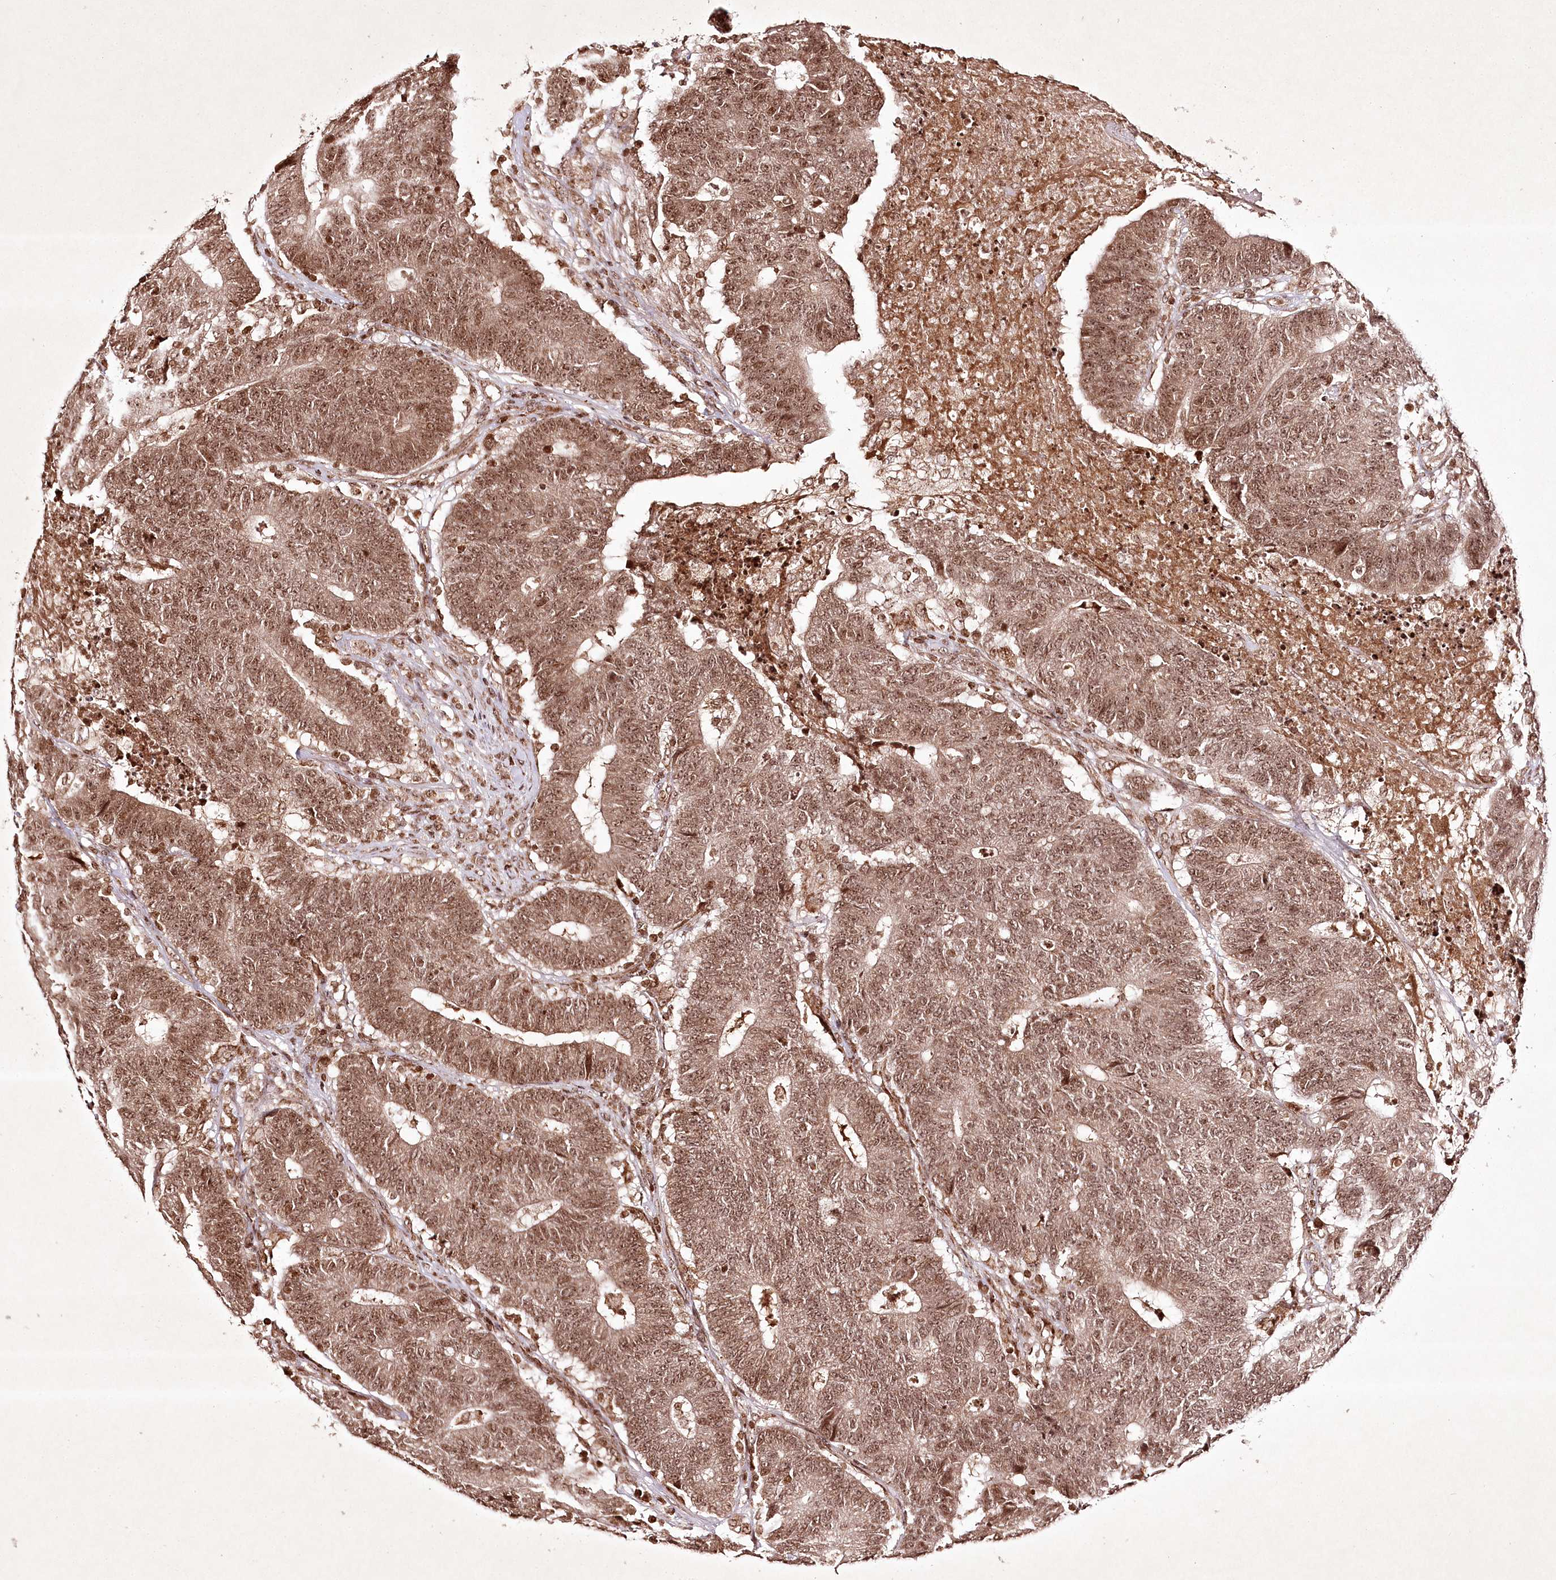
{"staining": {"intensity": "moderate", "quantity": ">75%", "location": "cytoplasmic/membranous,nuclear"}, "tissue": "colorectal cancer", "cell_type": "Tumor cells", "image_type": "cancer", "snomed": [{"axis": "morphology", "description": "Normal tissue, NOS"}, {"axis": "morphology", "description": "Adenocarcinoma, NOS"}, {"axis": "topography", "description": "Colon"}], "caption": "Colorectal cancer stained with immunohistochemistry displays moderate cytoplasmic/membranous and nuclear positivity in about >75% of tumor cells. The staining was performed using DAB to visualize the protein expression in brown, while the nuclei were stained in blue with hematoxylin (Magnification: 20x).", "gene": "CARM1", "patient": {"sex": "female", "age": 75}}